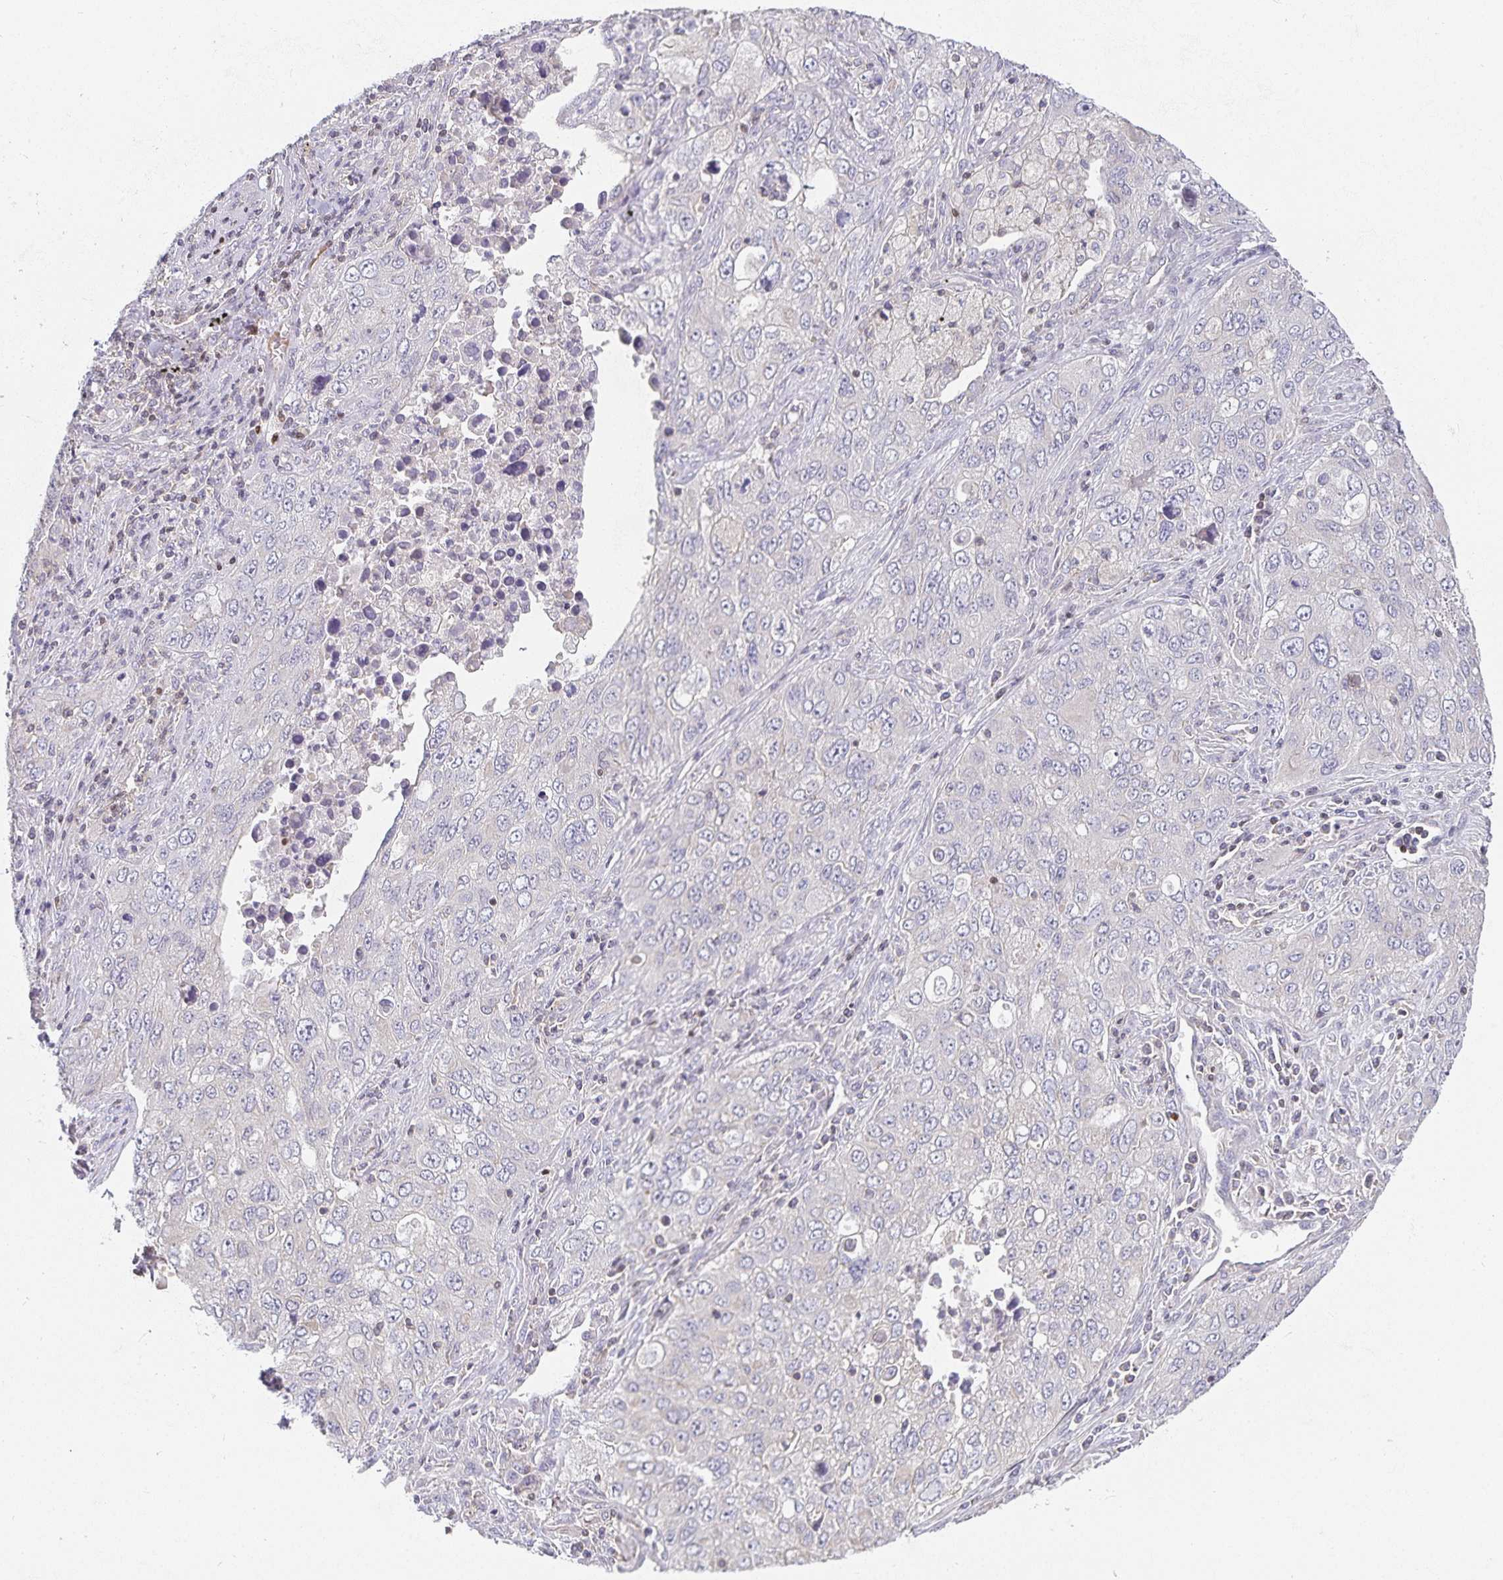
{"staining": {"intensity": "negative", "quantity": "none", "location": "none"}, "tissue": "lung cancer", "cell_type": "Tumor cells", "image_type": "cancer", "snomed": [{"axis": "morphology", "description": "Adenocarcinoma, NOS"}, {"axis": "morphology", "description": "Adenocarcinoma, metastatic, NOS"}, {"axis": "topography", "description": "Lymph node"}, {"axis": "topography", "description": "Lung"}], "caption": "A high-resolution micrograph shows immunohistochemistry (IHC) staining of lung cancer (adenocarcinoma), which demonstrates no significant positivity in tumor cells.", "gene": "GATA3", "patient": {"sex": "female", "age": 42}}